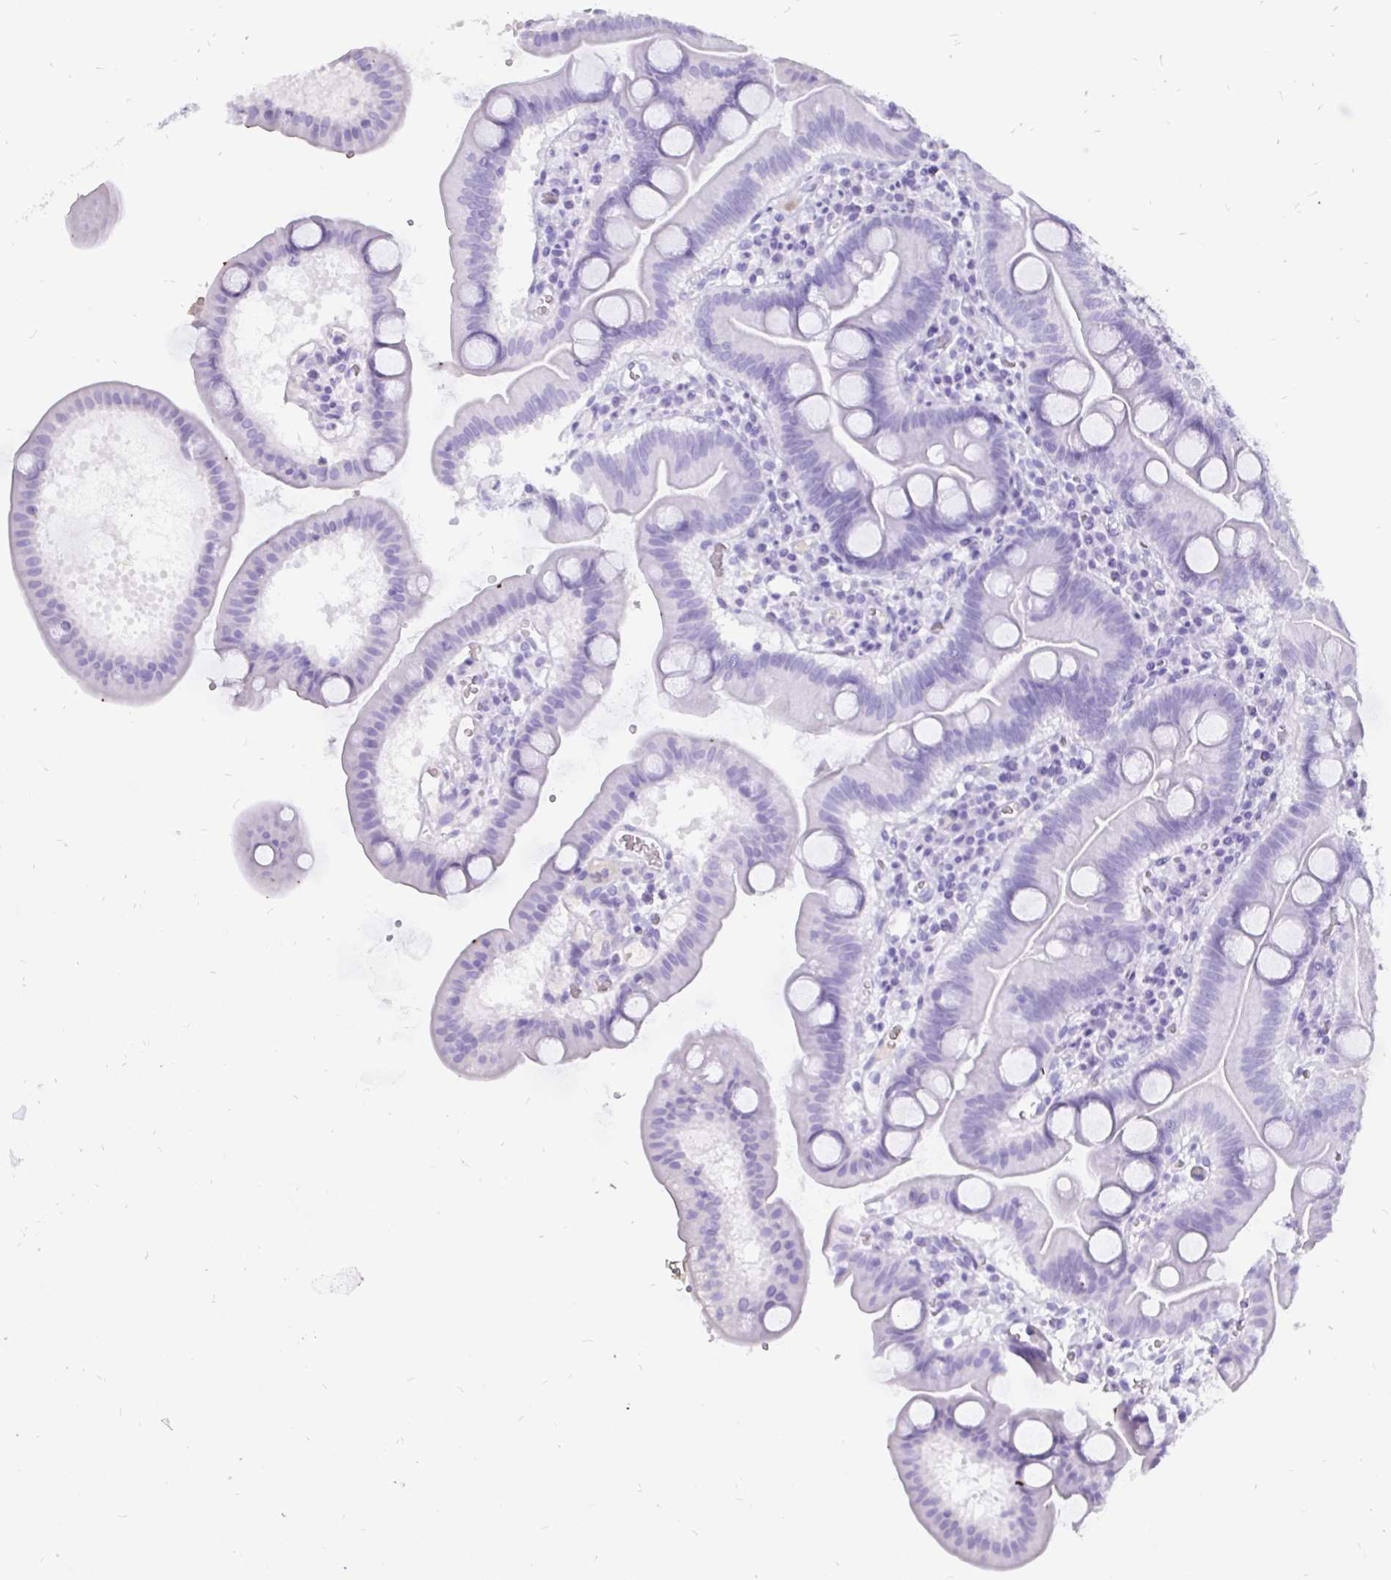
{"staining": {"intensity": "negative", "quantity": "none", "location": "none"}, "tissue": "duodenum", "cell_type": "Glandular cells", "image_type": "normal", "snomed": [{"axis": "morphology", "description": "Normal tissue, NOS"}, {"axis": "topography", "description": "Duodenum"}], "caption": "This is a photomicrograph of immunohistochemistry staining of unremarkable duodenum, which shows no expression in glandular cells.", "gene": "KRT13", "patient": {"sex": "male", "age": 59}}